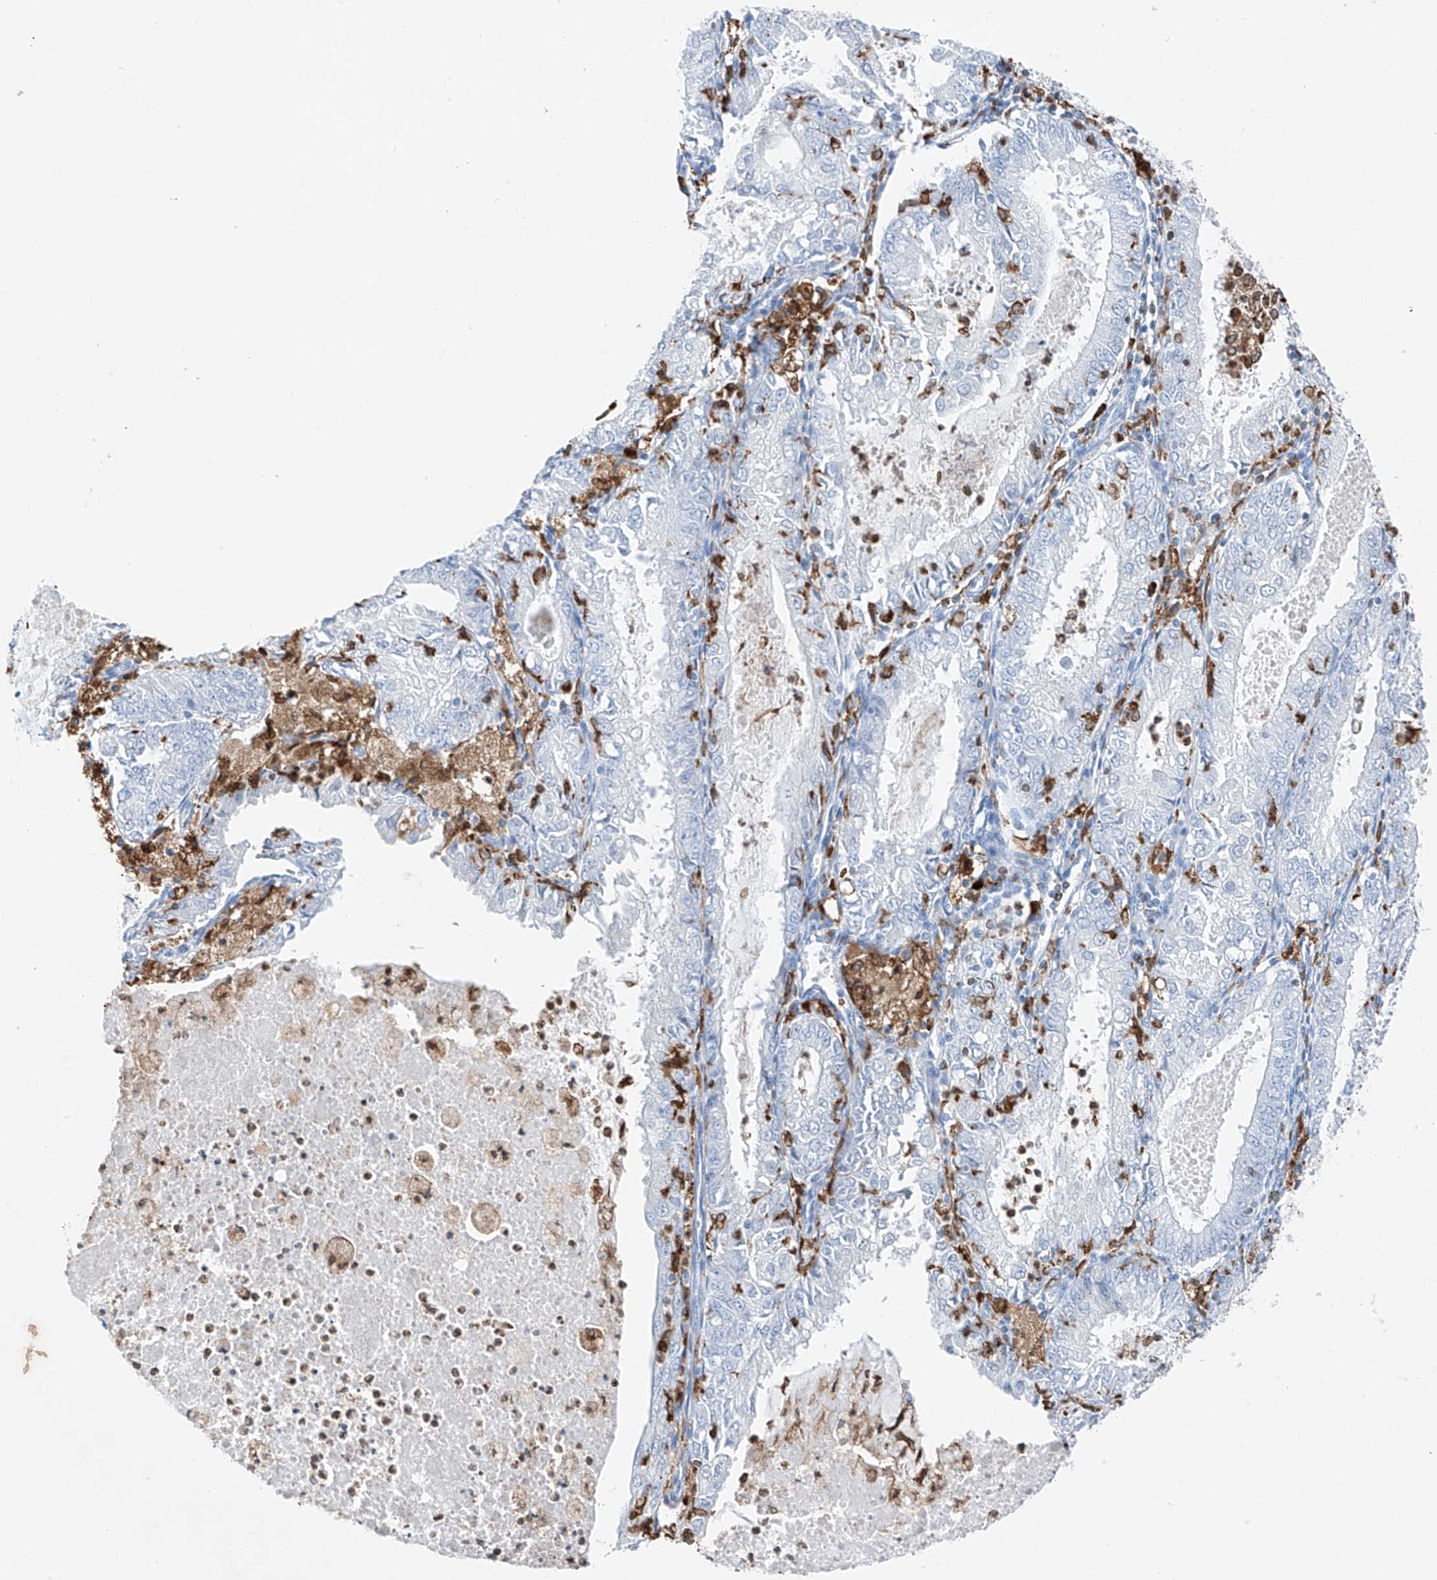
{"staining": {"intensity": "negative", "quantity": "none", "location": "none"}, "tissue": "endometrial cancer", "cell_type": "Tumor cells", "image_type": "cancer", "snomed": [{"axis": "morphology", "description": "Adenocarcinoma, NOS"}, {"axis": "topography", "description": "Endometrium"}], "caption": "DAB (3,3'-diaminobenzidine) immunohistochemical staining of human endometrial cancer displays no significant positivity in tumor cells.", "gene": "TBXAS1", "patient": {"sex": "female", "age": 57}}